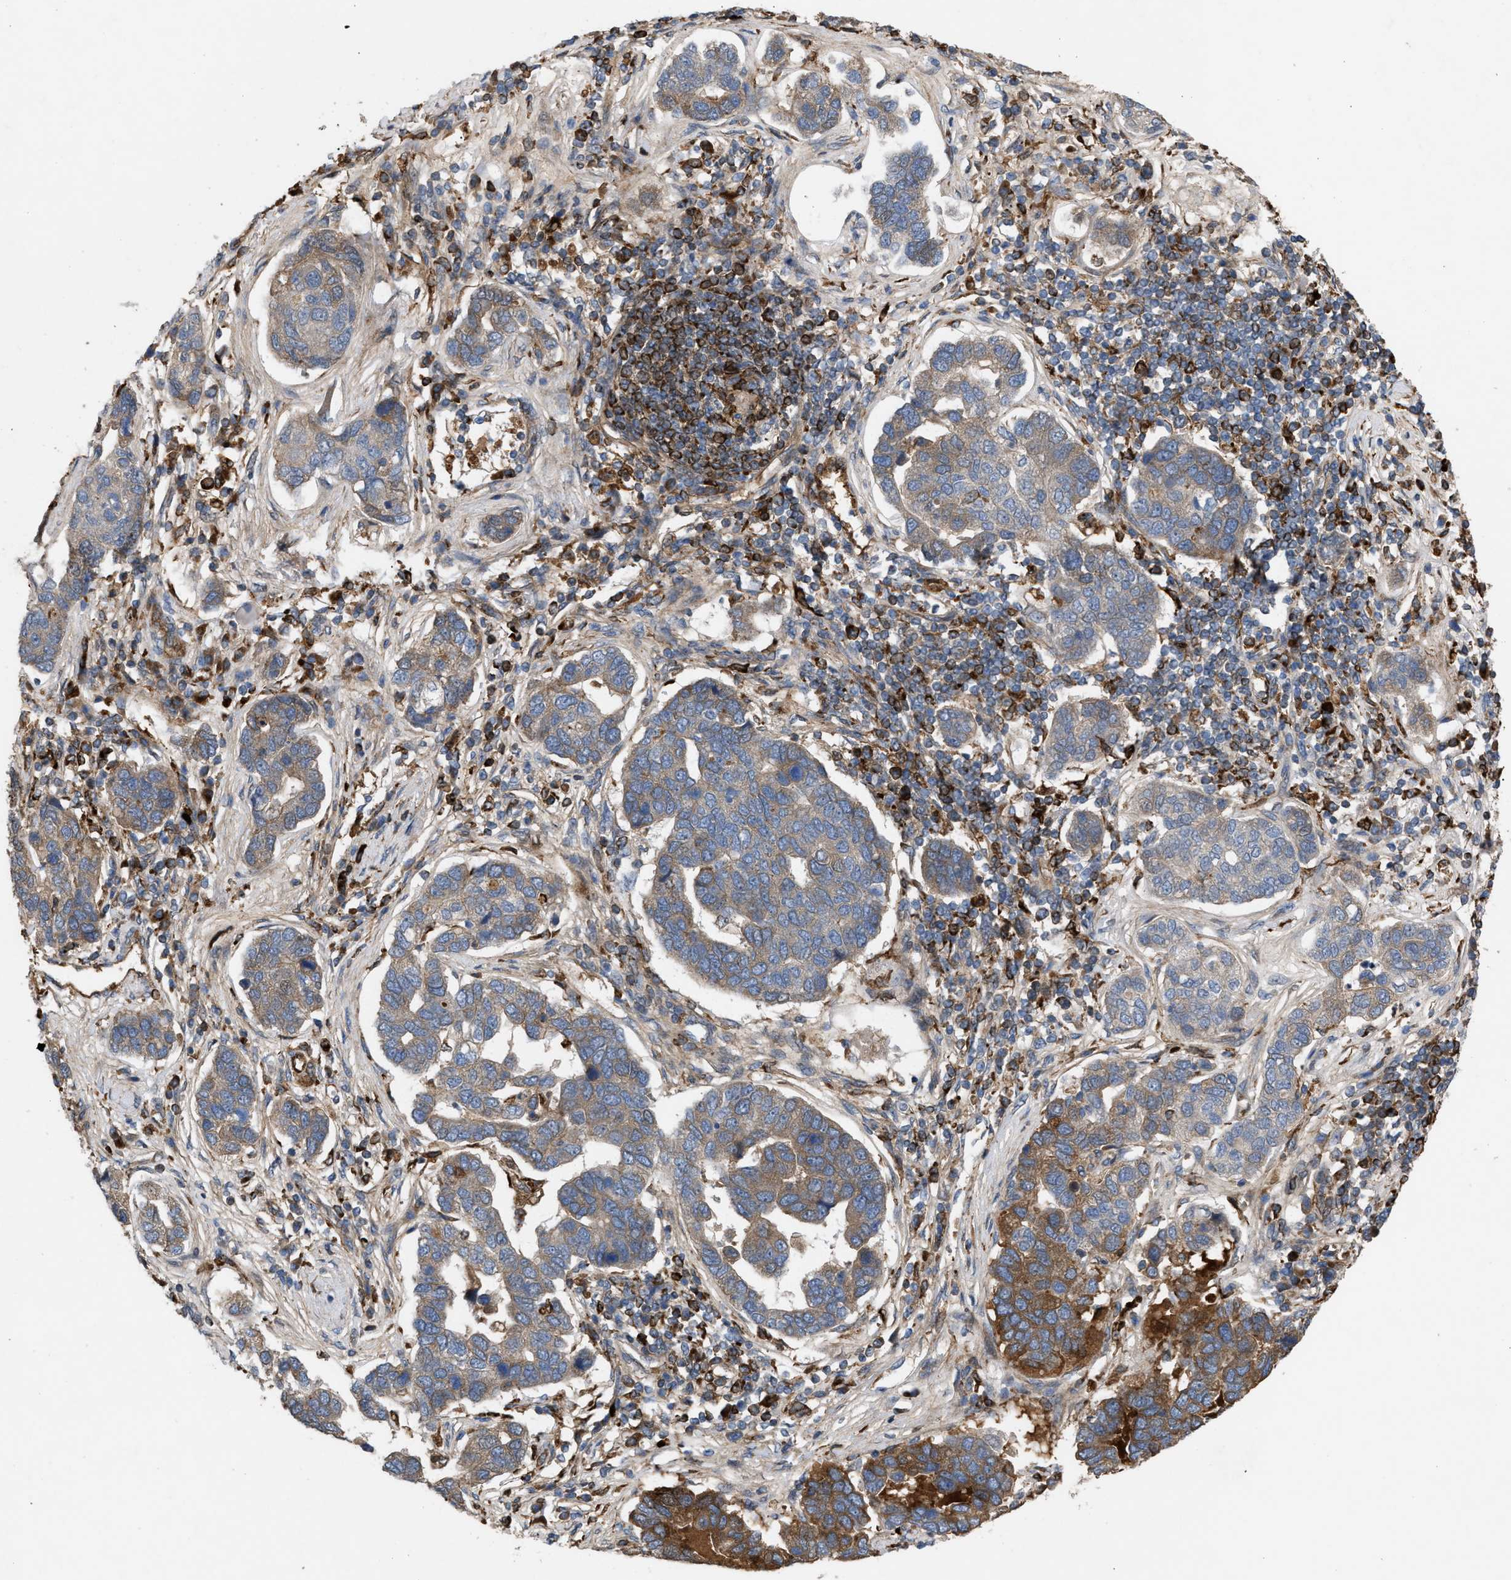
{"staining": {"intensity": "moderate", "quantity": "<25%", "location": "cytoplasmic/membranous"}, "tissue": "pancreatic cancer", "cell_type": "Tumor cells", "image_type": "cancer", "snomed": [{"axis": "morphology", "description": "Adenocarcinoma, NOS"}, {"axis": "topography", "description": "Pancreas"}], "caption": "Pancreatic cancer (adenocarcinoma) tissue displays moderate cytoplasmic/membranous expression in about <25% of tumor cells, visualized by immunohistochemistry. The staining is performed using DAB brown chromogen to label protein expression. The nuclei are counter-stained blue using hematoxylin.", "gene": "GCC1", "patient": {"sex": "female", "age": 61}}